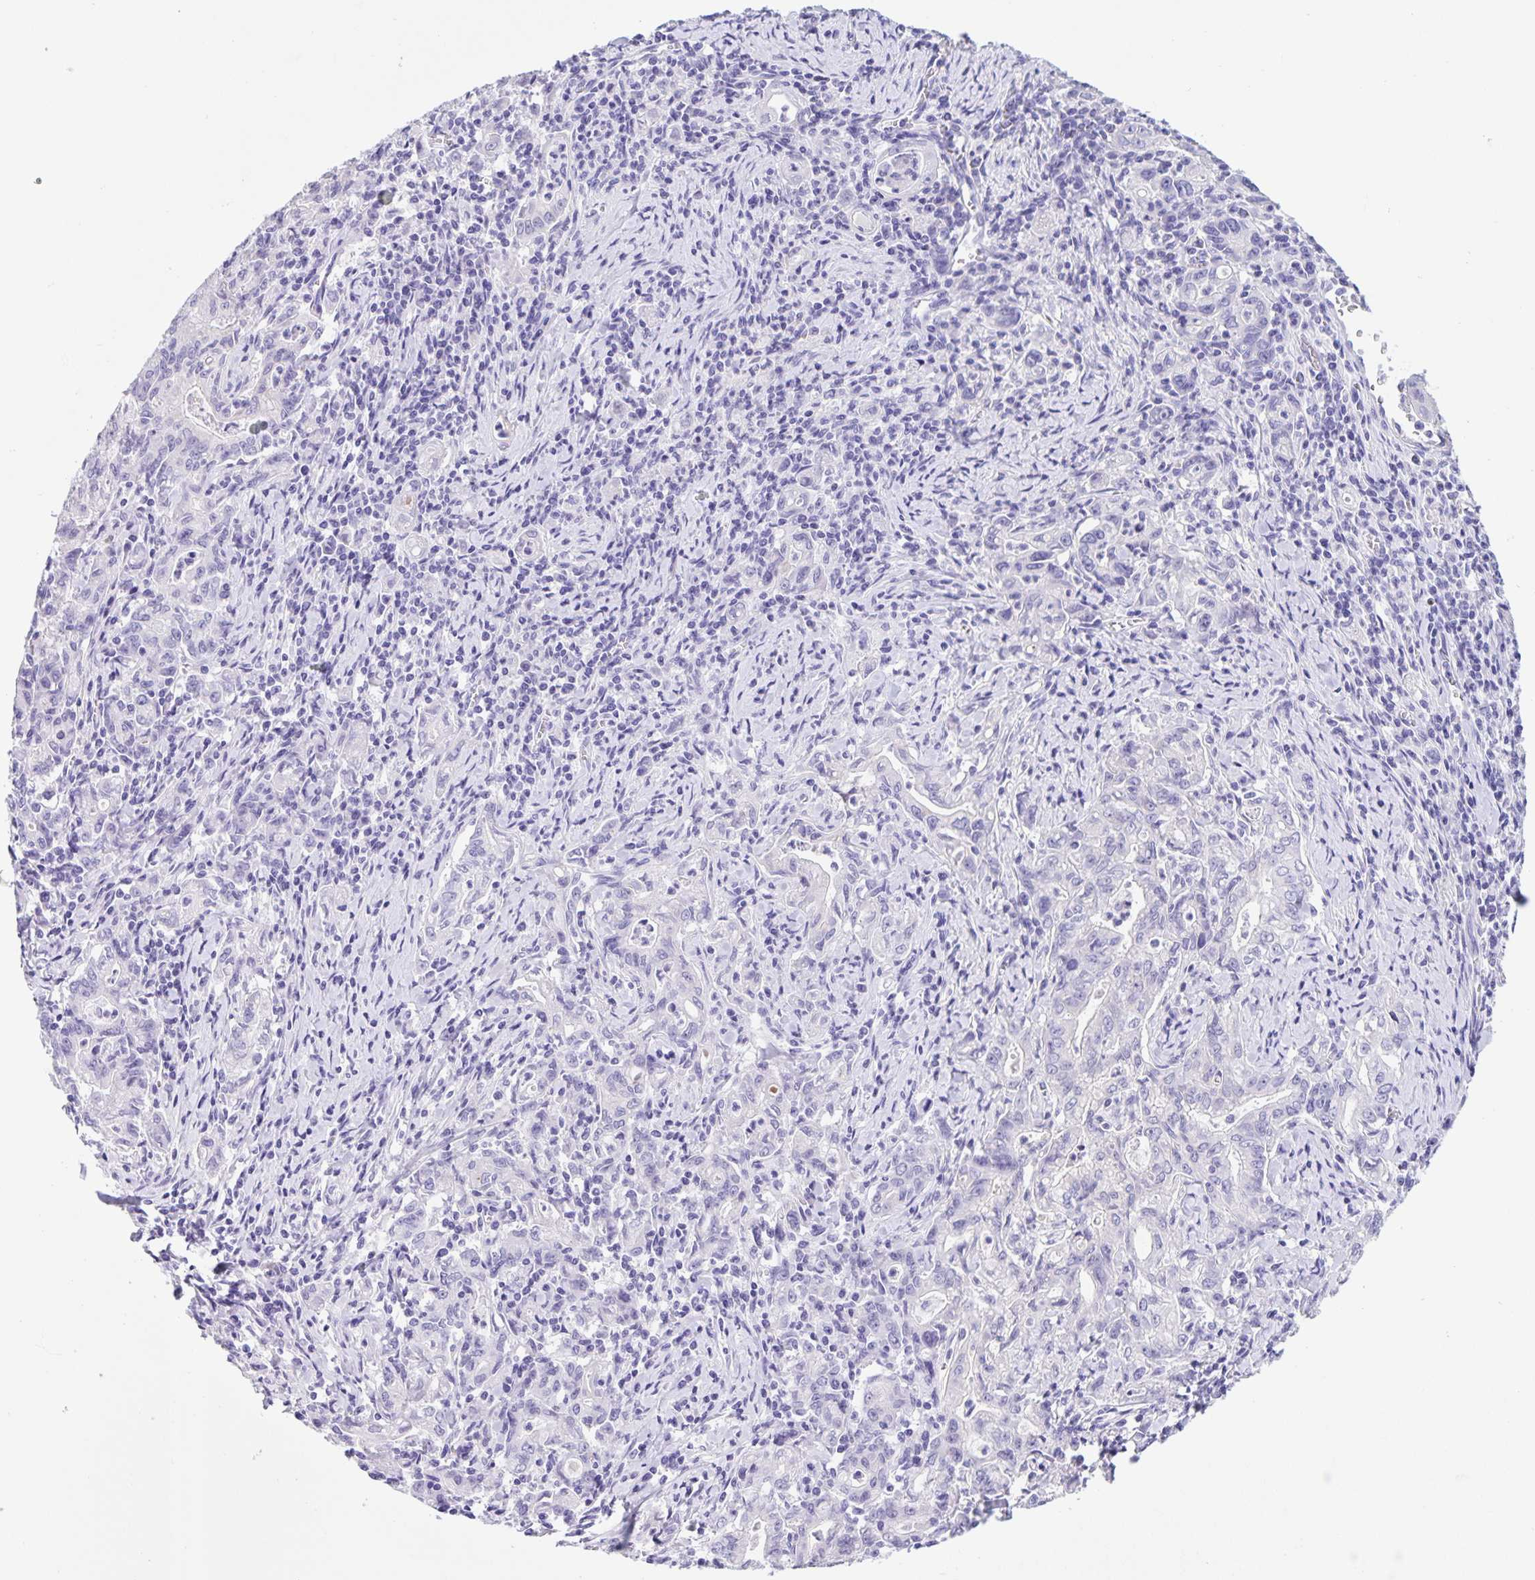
{"staining": {"intensity": "negative", "quantity": "none", "location": "none"}, "tissue": "stomach cancer", "cell_type": "Tumor cells", "image_type": "cancer", "snomed": [{"axis": "morphology", "description": "Adenocarcinoma, NOS"}, {"axis": "topography", "description": "Stomach, upper"}], "caption": "Stomach adenocarcinoma stained for a protein using immunohistochemistry (IHC) shows no staining tumor cells.", "gene": "TGIF2LX", "patient": {"sex": "female", "age": 79}}